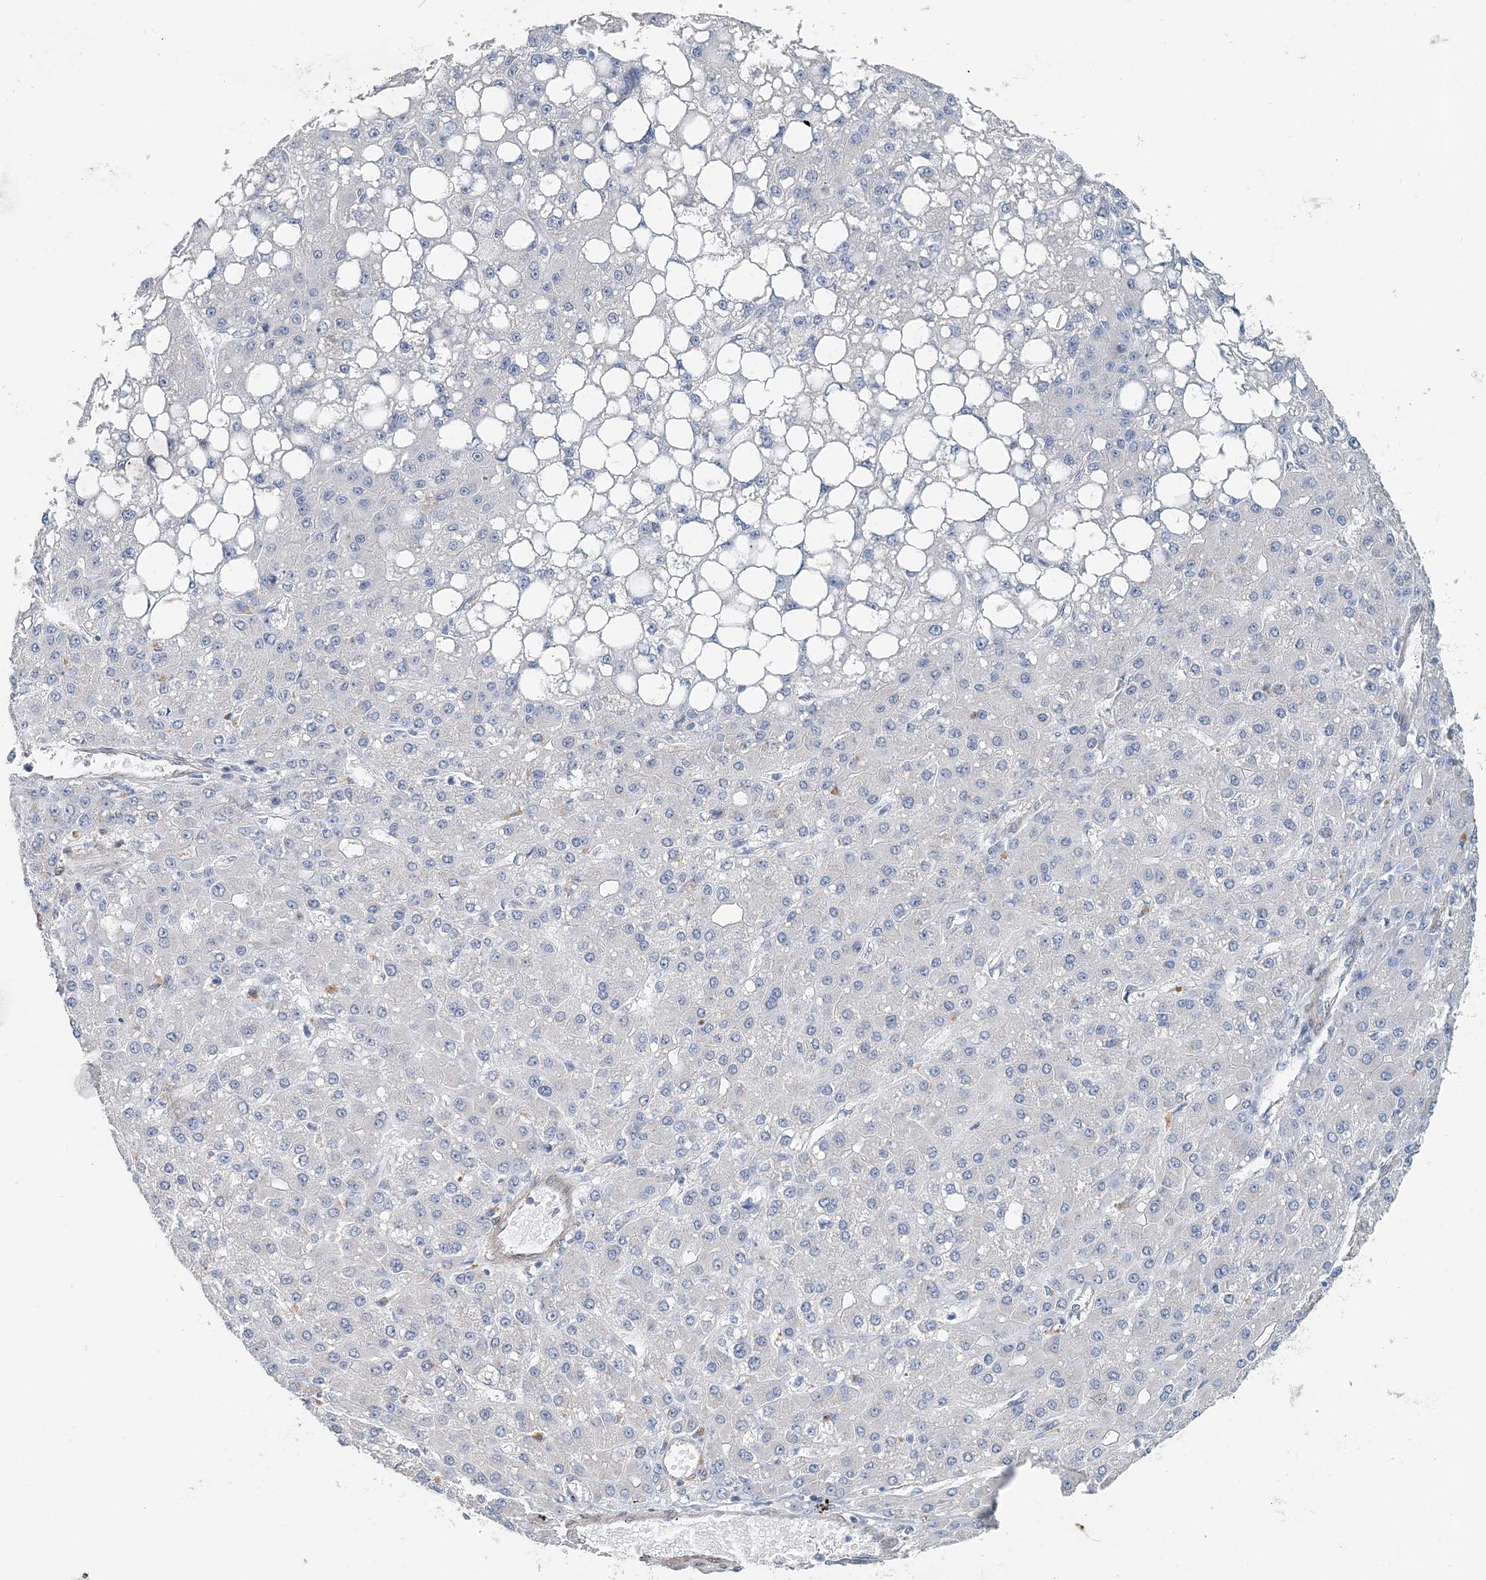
{"staining": {"intensity": "negative", "quantity": "none", "location": "none"}, "tissue": "liver cancer", "cell_type": "Tumor cells", "image_type": "cancer", "snomed": [{"axis": "morphology", "description": "Carcinoma, Hepatocellular, NOS"}, {"axis": "topography", "description": "Liver"}], "caption": "There is no significant expression in tumor cells of hepatocellular carcinoma (liver).", "gene": "PFN2", "patient": {"sex": "male", "age": 67}}